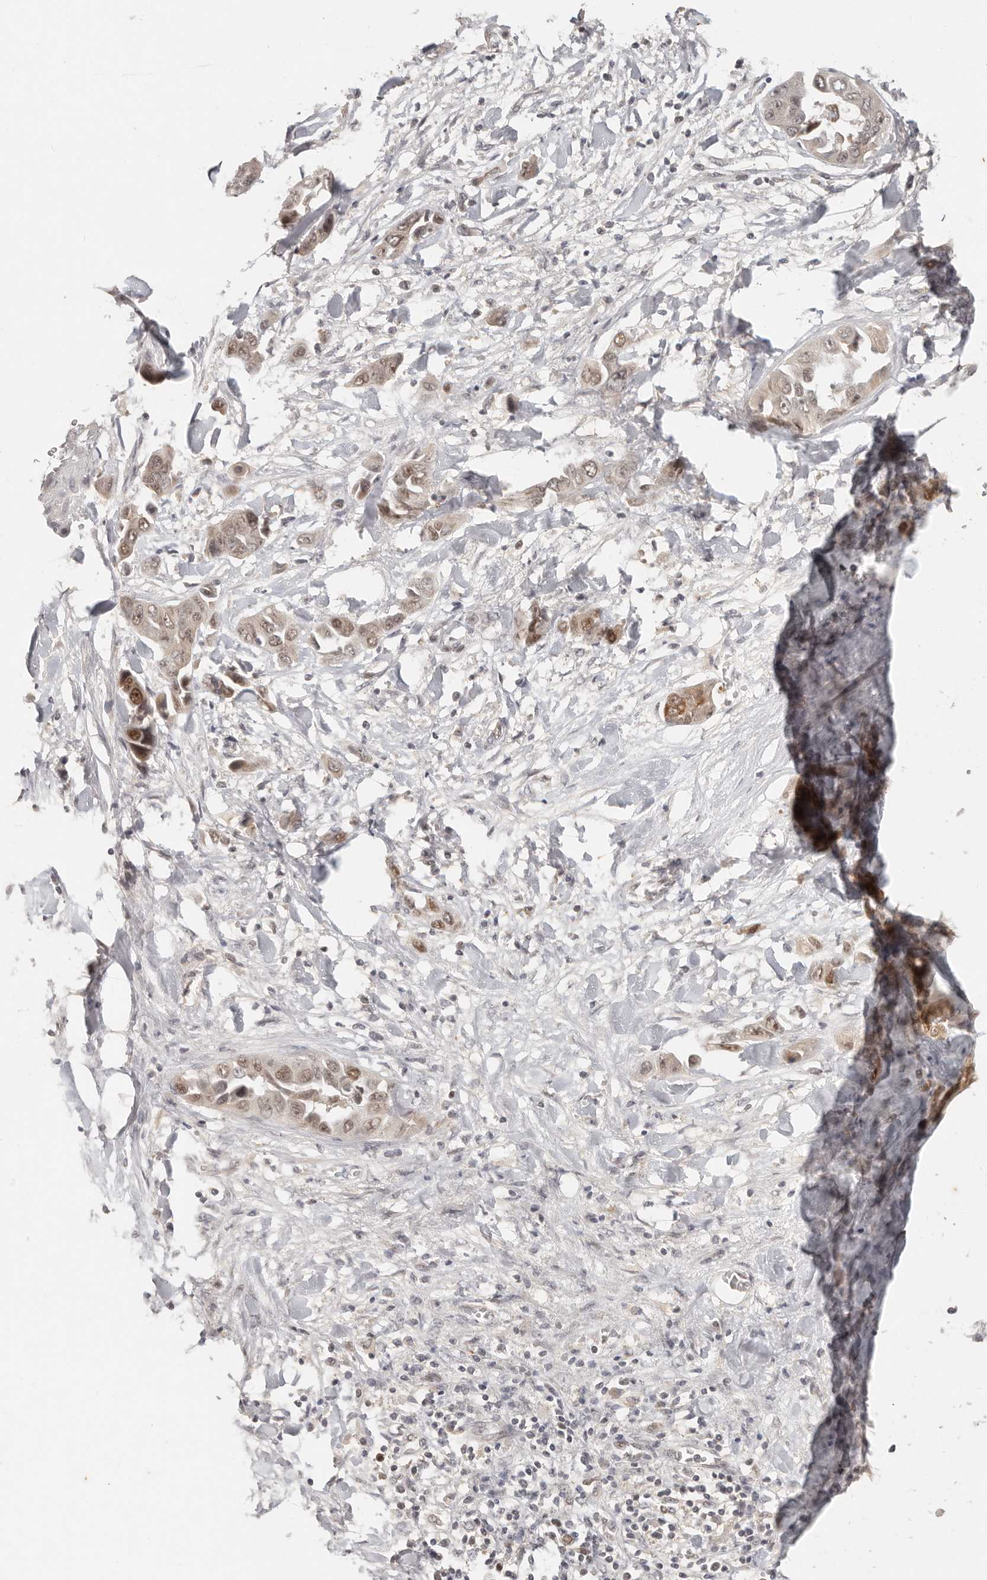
{"staining": {"intensity": "moderate", "quantity": ">75%", "location": "cytoplasmic/membranous,nuclear"}, "tissue": "liver cancer", "cell_type": "Tumor cells", "image_type": "cancer", "snomed": [{"axis": "morphology", "description": "Cholangiocarcinoma"}, {"axis": "topography", "description": "Liver"}], "caption": "Human cholangiocarcinoma (liver) stained with a protein marker exhibits moderate staining in tumor cells.", "gene": "RFC2", "patient": {"sex": "female", "age": 52}}